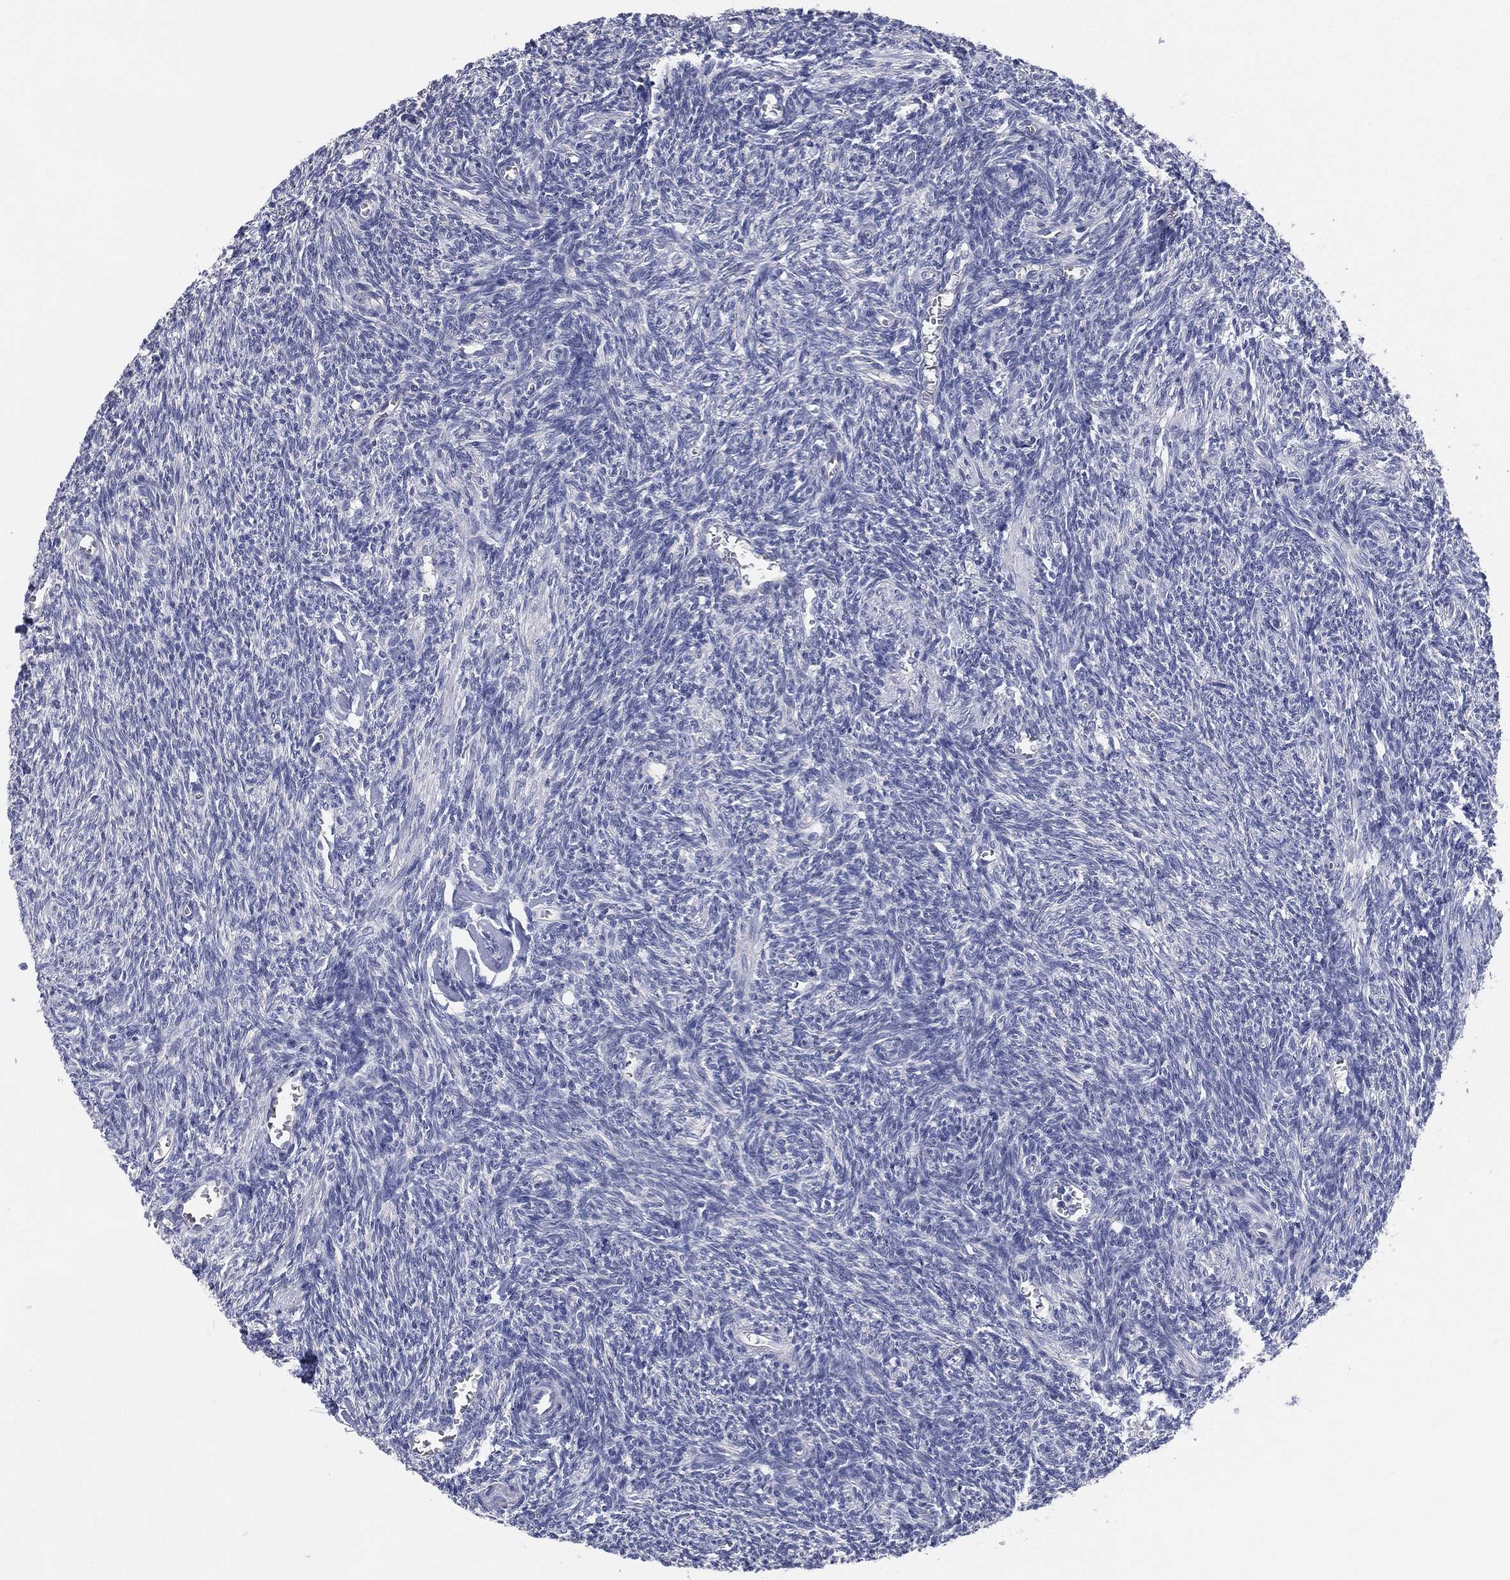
{"staining": {"intensity": "negative", "quantity": "none", "location": "none"}, "tissue": "ovary", "cell_type": "Ovarian stroma cells", "image_type": "normal", "snomed": [{"axis": "morphology", "description": "Normal tissue, NOS"}, {"axis": "topography", "description": "Ovary"}], "caption": "Immunohistochemistry micrograph of normal ovary: human ovary stained with DAB reveals no significant protein expression in ovarian stroma cells. Nuclei are stained in blue.", "gene": "CCDC70", "patient": {"sex": "female", "age": 27}}